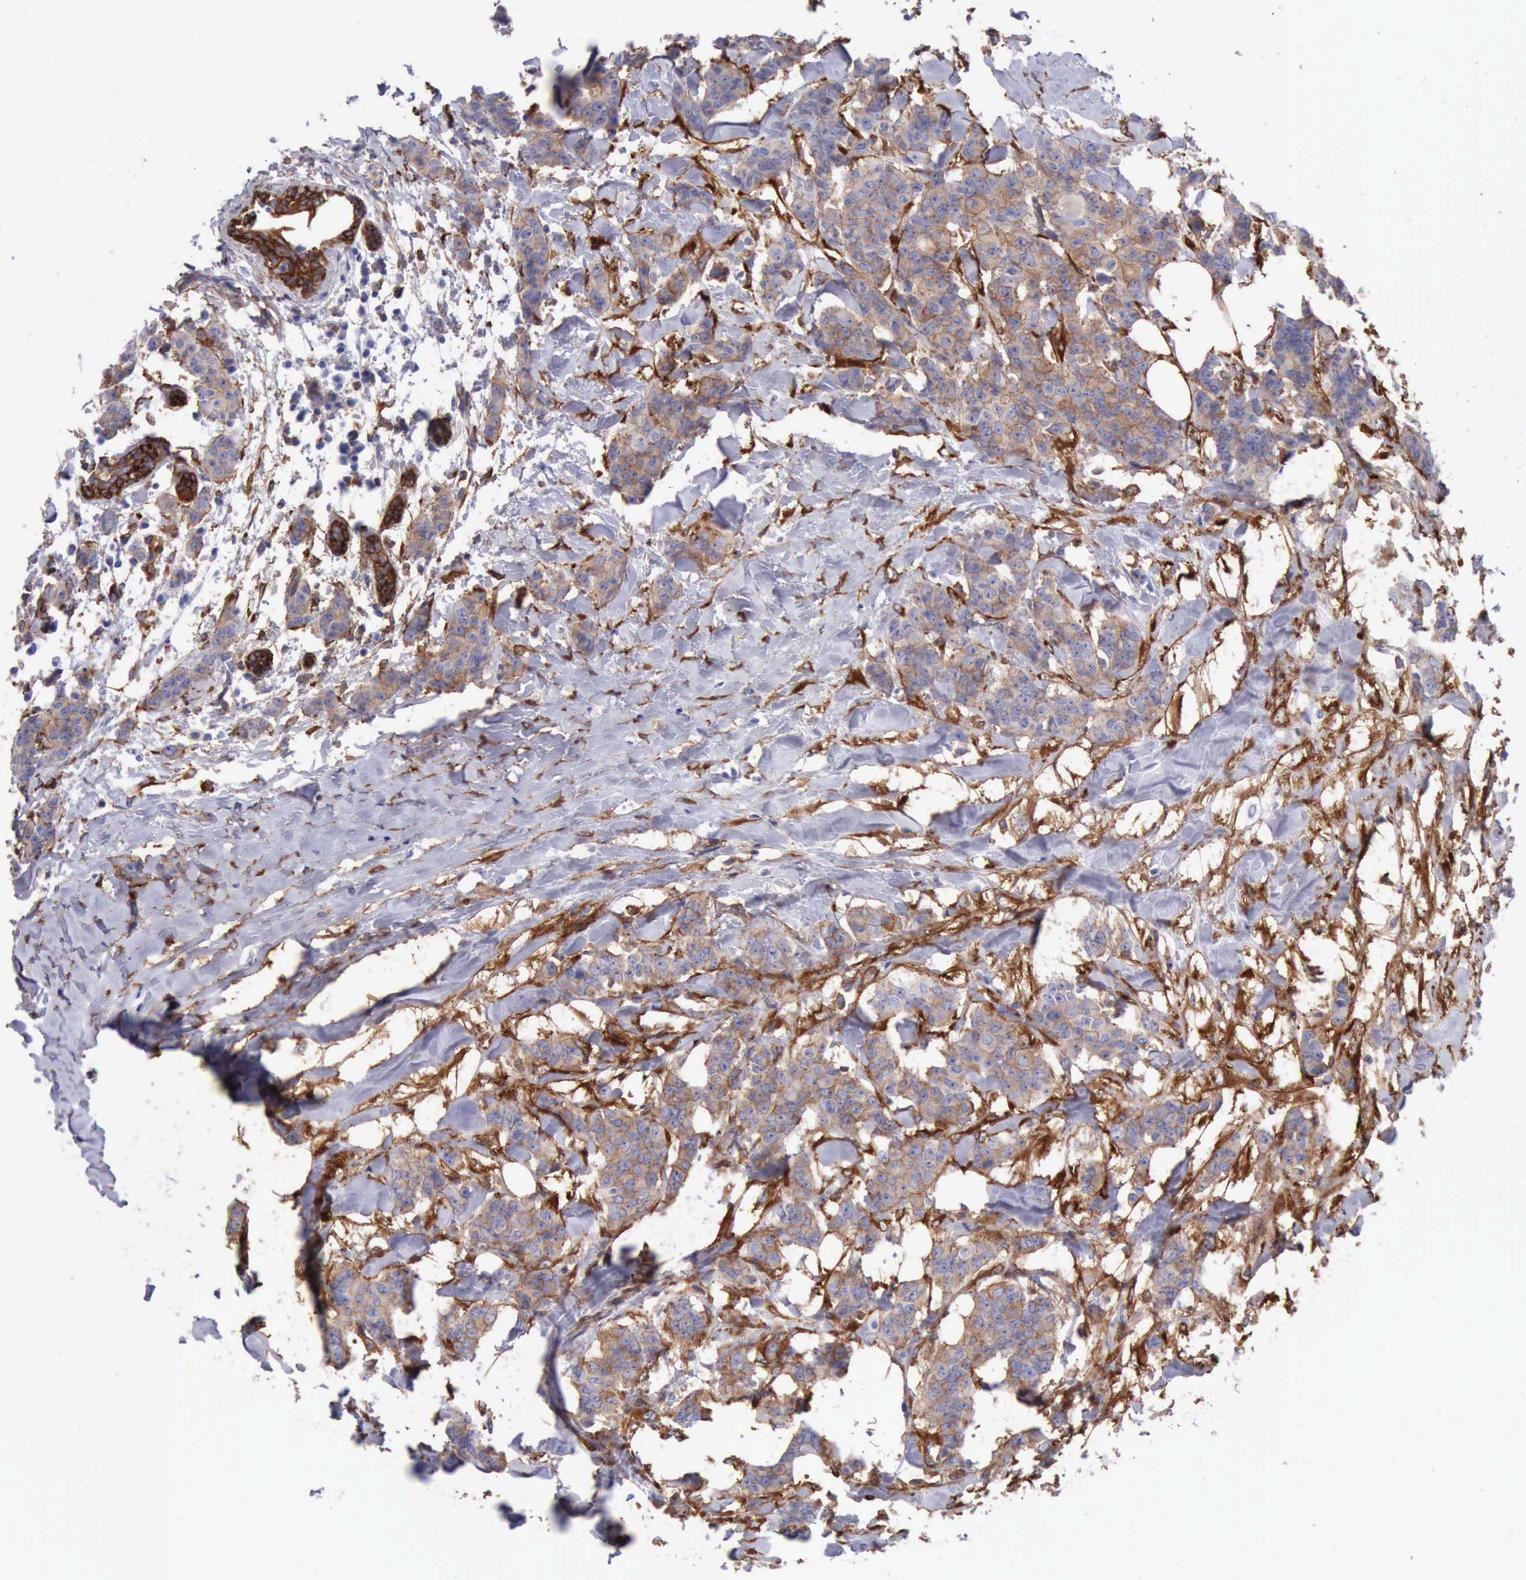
{"staining": {"intensity": "moderate", "quantity": ">75%", "location": "cytoplasmic/membranous"}, "tissue": "breast cancer", "cell_type": "Tumor cells", "image_type": "cancer", "snomed": [{"axis": "morphology", "description": "Duct carcinoma"}, {"axis": "topography", "description": "Breast"}], "caption": "Breast cancer (invasive ductal carcinoma) stained for a protein (brown) exhibits moderate cytoplasmic/membranous positive expression in about >75% of tumor cells.", "gene": "FLNA", "patient": {"sex": "female", "age": 40}}